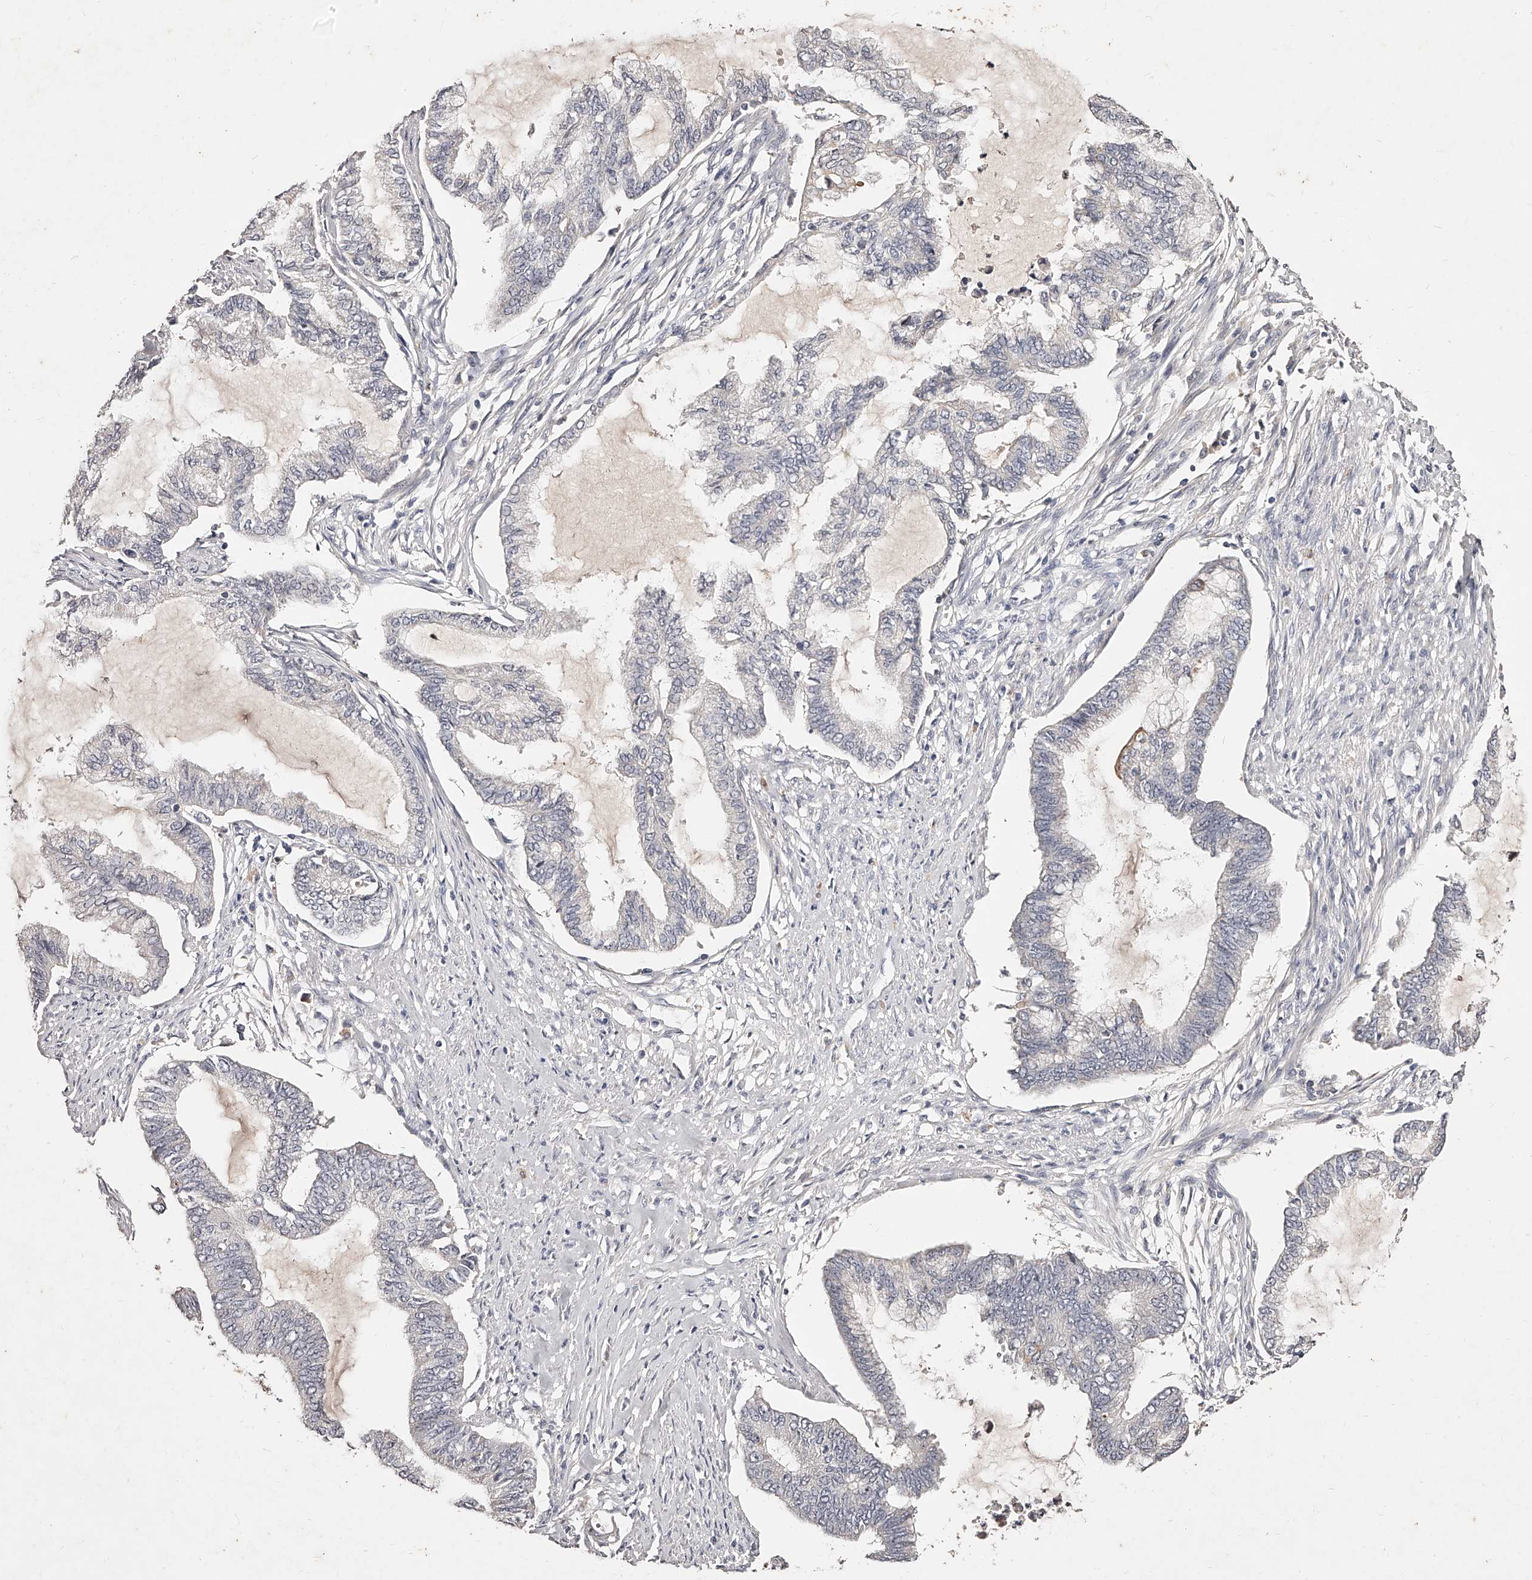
{"staining": {"intensity": "negative", "quantity": "none", "location": "none"}, "tissue": "endometrial cancer", "cell_type": "Tumor cells", "image_type": "cancer", "snomed": [{"axis": "morphology", "description": "Adenocarcinoma, NOS"}, {"axis": "topography", "description": "Endometrium"}], "caption": "Immunohistochemistry histopathology image of neoplastic tissue: human adenocarcinoma (endometrial) stained with DAB (3,3'-diaminobenzidine) reveals no significant protein expression in tumor cells.", "gene": "PHACTR1", "patient": {"sex": "female", "age": 86}}